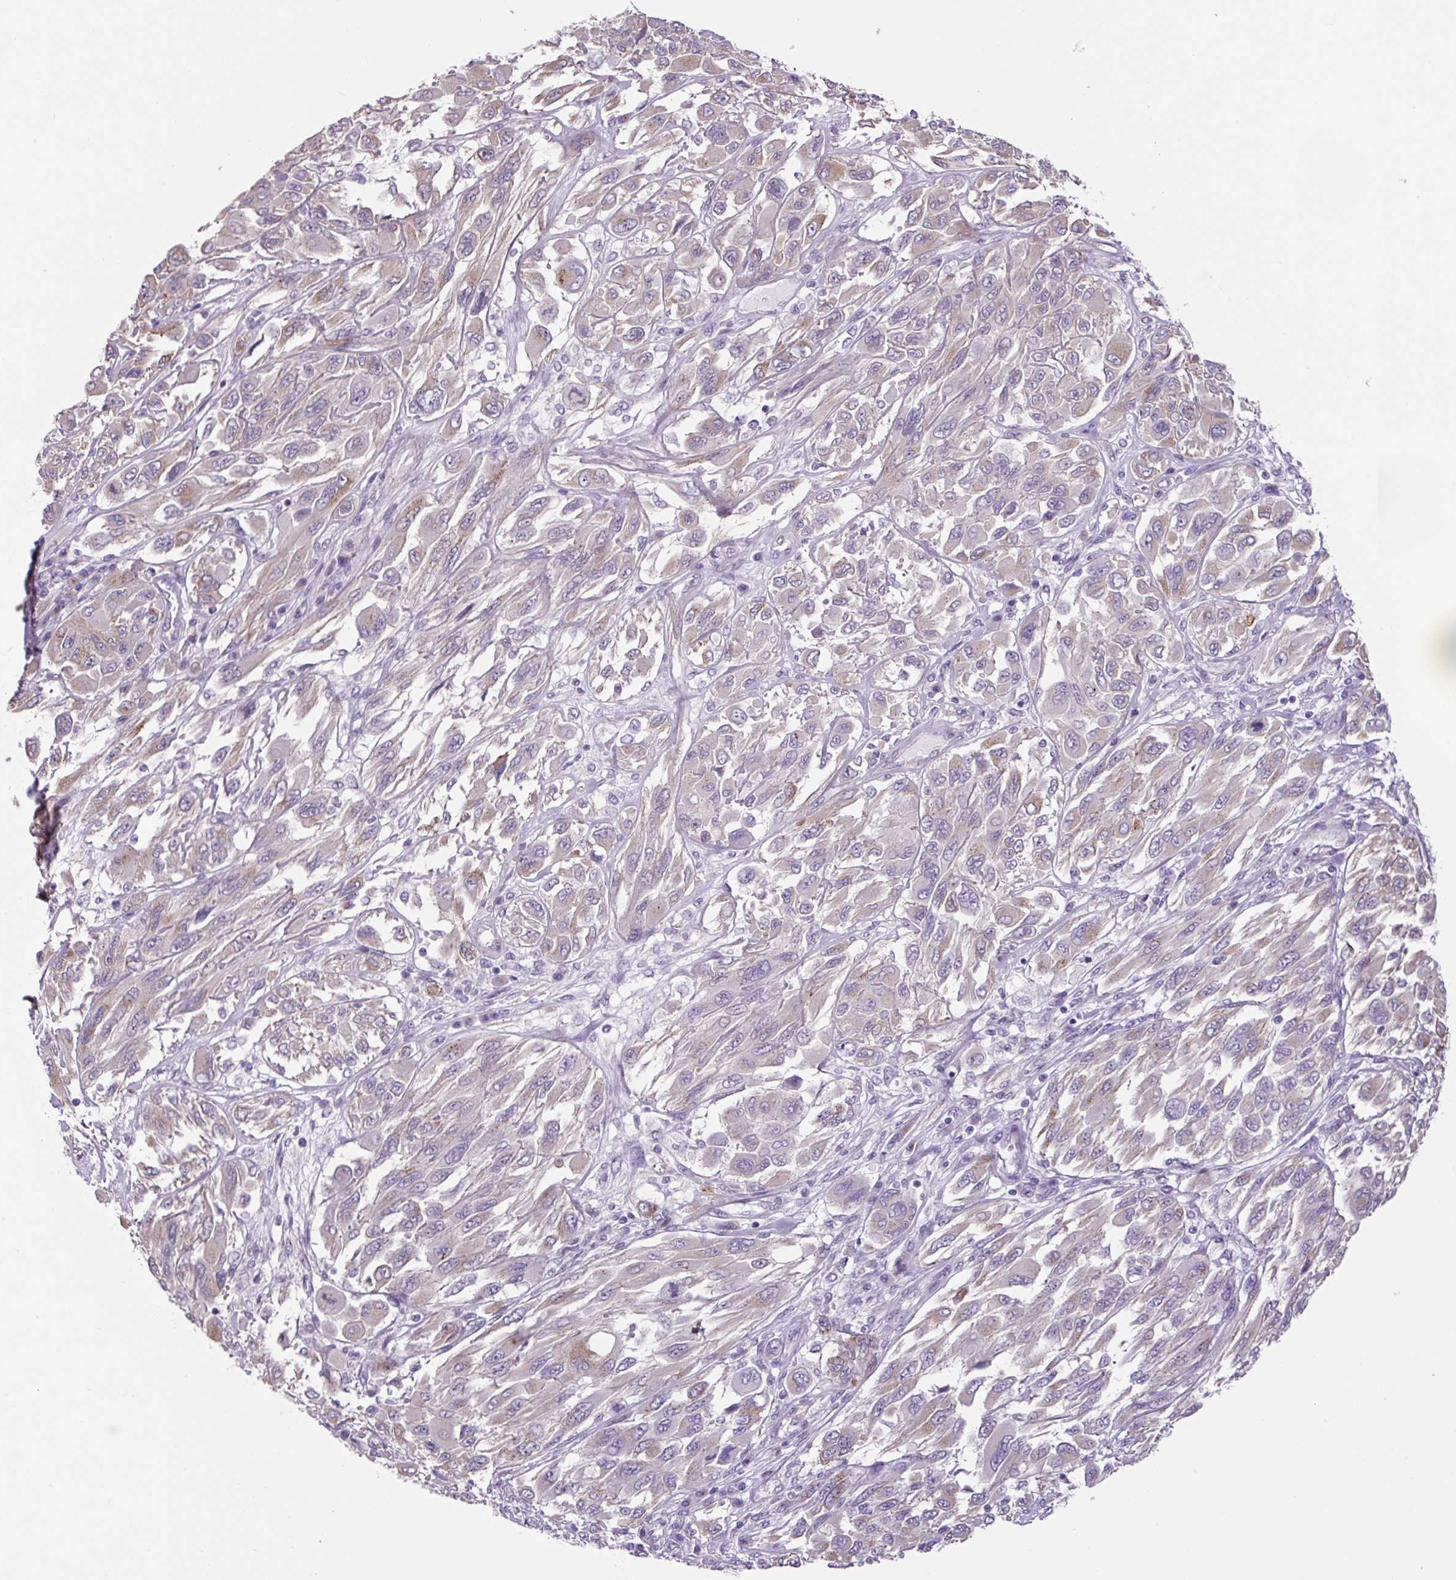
{"staining": {"intensity": "moderate", "quantity": "<25%", "location": "cytoplasmic/membranous"}, "tissue": "melanoma", "cell_type": "Tumor cells", "image_type": "cancer", "snomed": [{"axis": "morphology", "description": "Malignant melanoma, NOS"}, {"axis": "topography", "description": "Skin"}], "caption": "IHC (DAB (3,3'-diaminobenzidine)) staining of human malignant melanoma displays moderate cytoplasmic/membranous protein expression in about <25% of tumor cells. The protein is shown in brown color, while the nuclei are stained blue.", "gene": "GORASP1", "patient": {"sex": "female", "age": 91}}